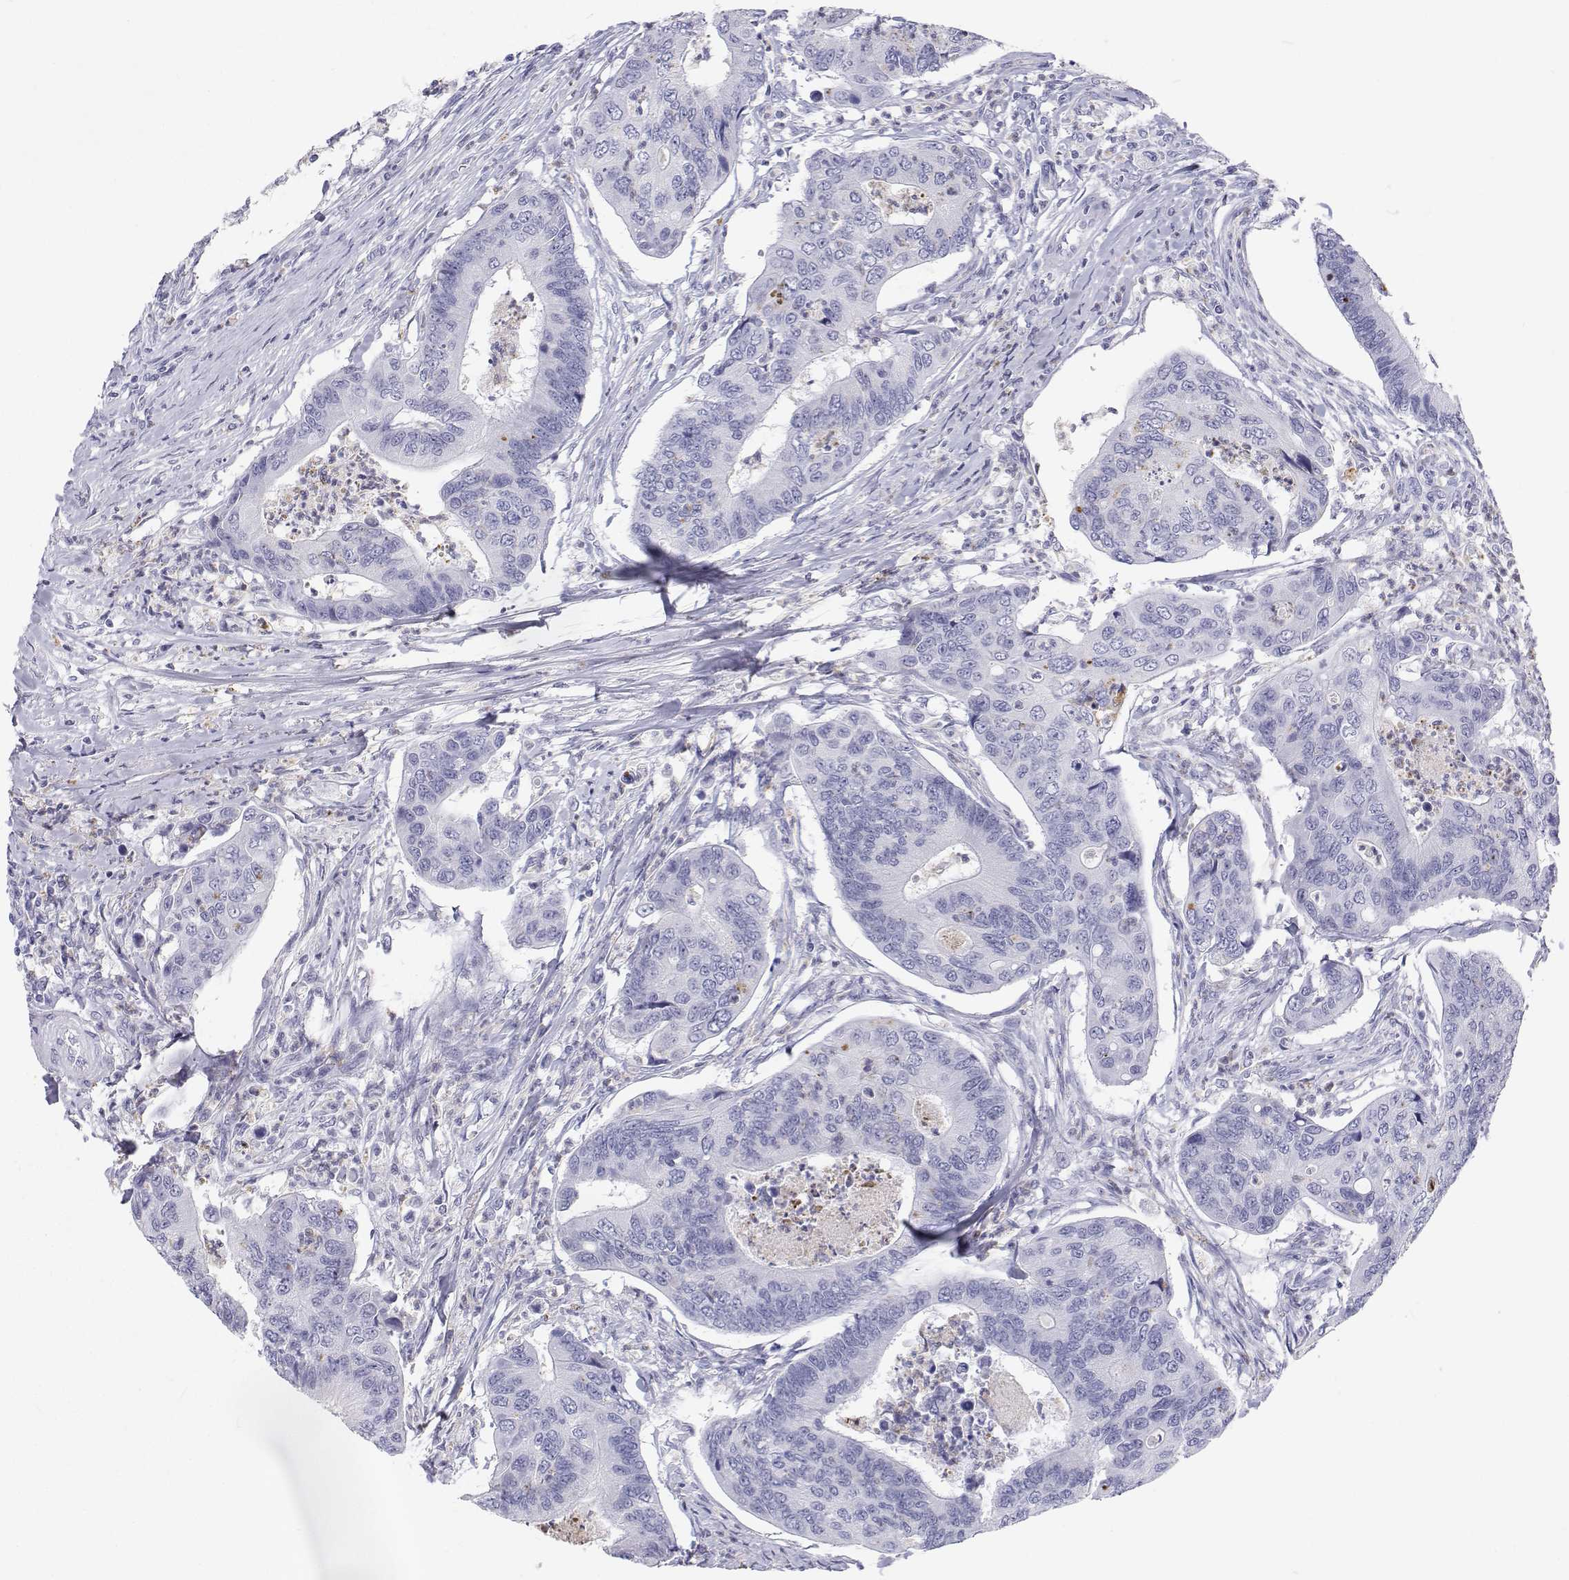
{"staining": {"intensity": "negative", "quantity": "none", "location": "none"}, "tissue": "colorectal cancer", "cell_type": "Tumor cells", "image_type": "cancer", "snomed": [{"axis": "morphology", "description": "Adenocarcinoma, NOS"}, {"axis": "topography", "description": "Colon"}], "caption": "Tumor cells show no significant protein staining in colorectal cancer.", "gene": "SFTPB", "patient": {"sex": "female", "age": 67}}